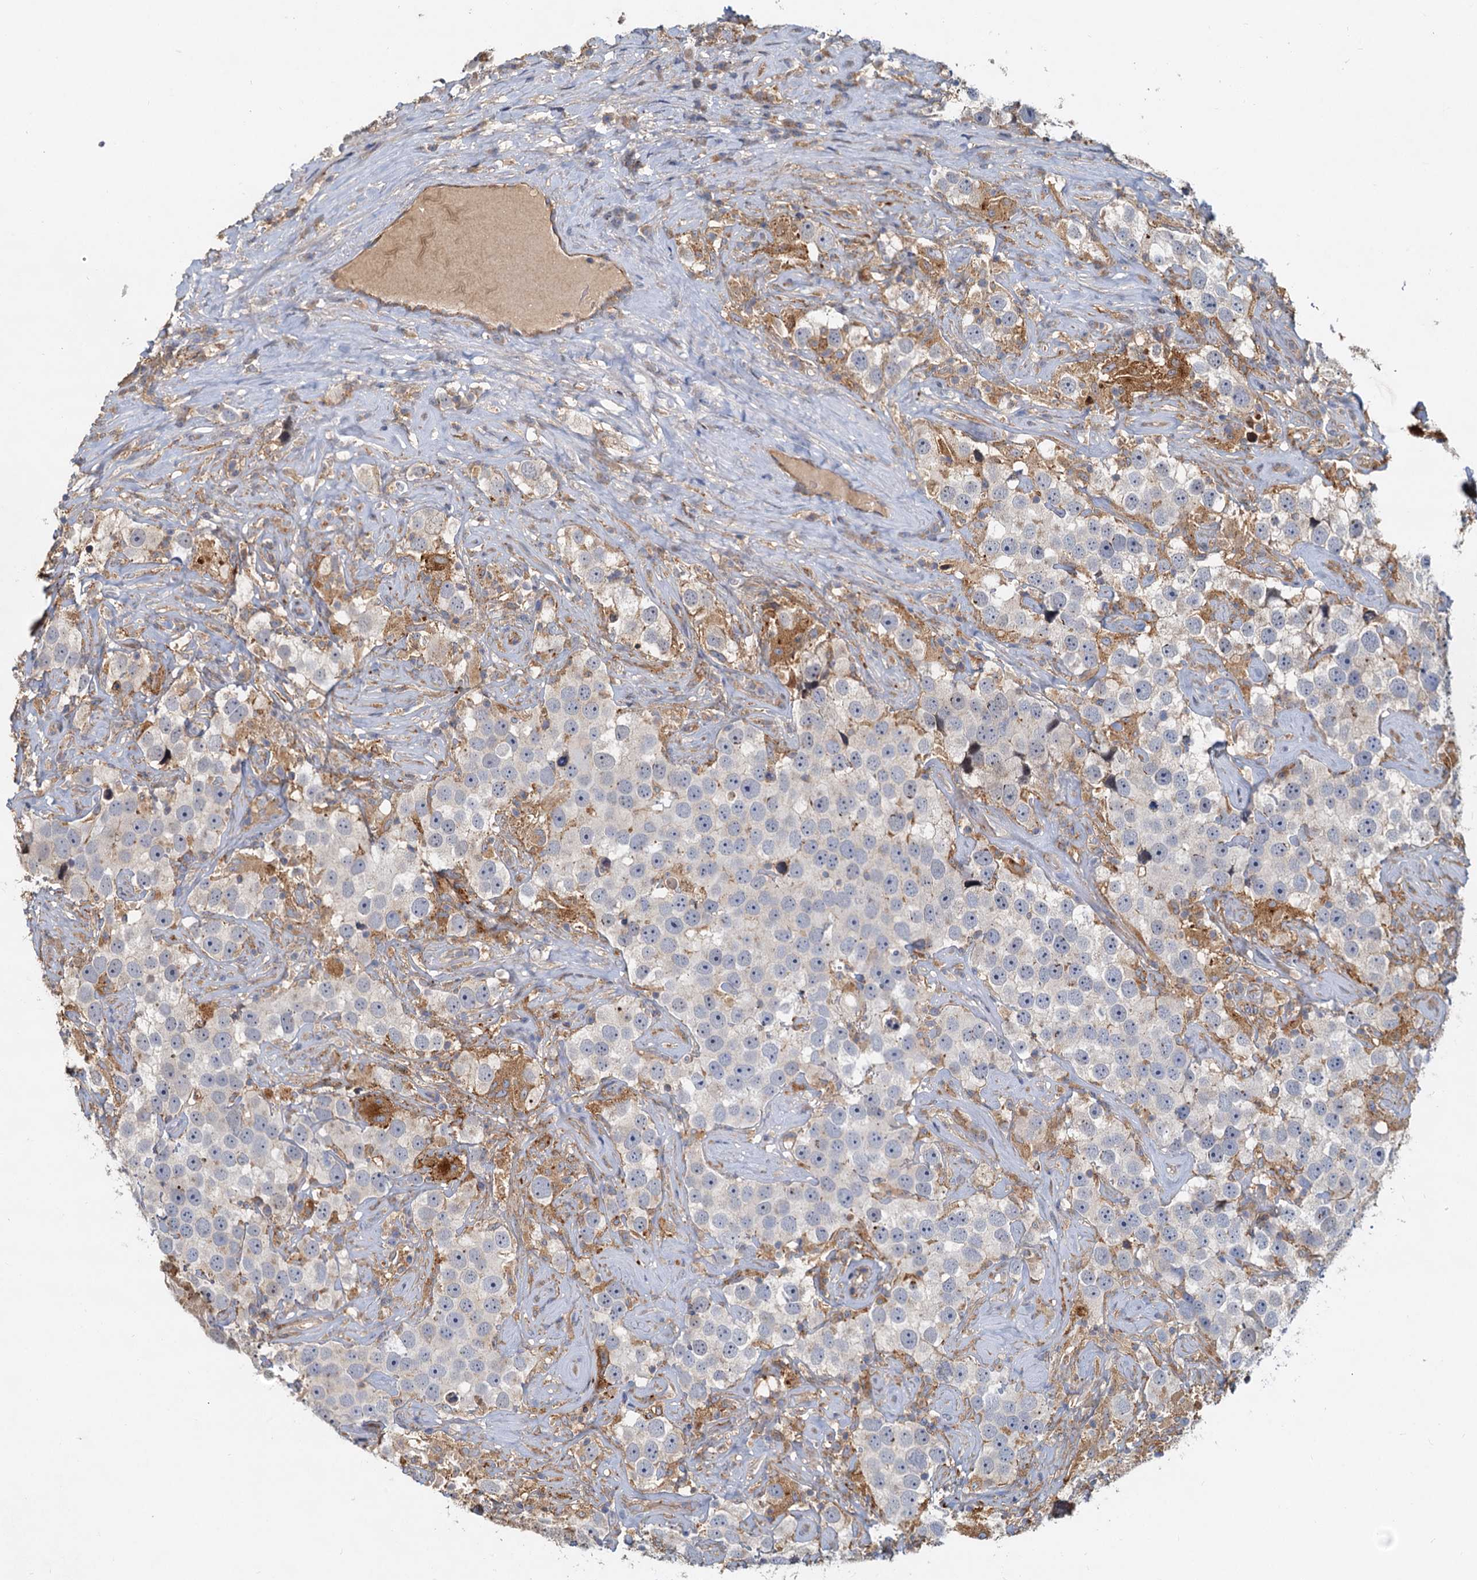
{"staining": {"intensity": "negative", "quantity": "none", "location": "none"}, "tissue": "testis cancer", "cell_type": "Tumor cells", "image_type": "cancer", "snomed": [{"axis": "morphology", "description": "Seminoma, NOS"}, {"axis": "topography", "description": "Testis"}], "caption": "Immunohistochemistry histopathology image of neoplastic tissue: human testis seminoma stained with DAB (3,3'-diaminobenzidine) displays no significant protein positivity in tumor cells.", "gene": "TOLLIP", "patient": {"sex": "male", "age": 49}}